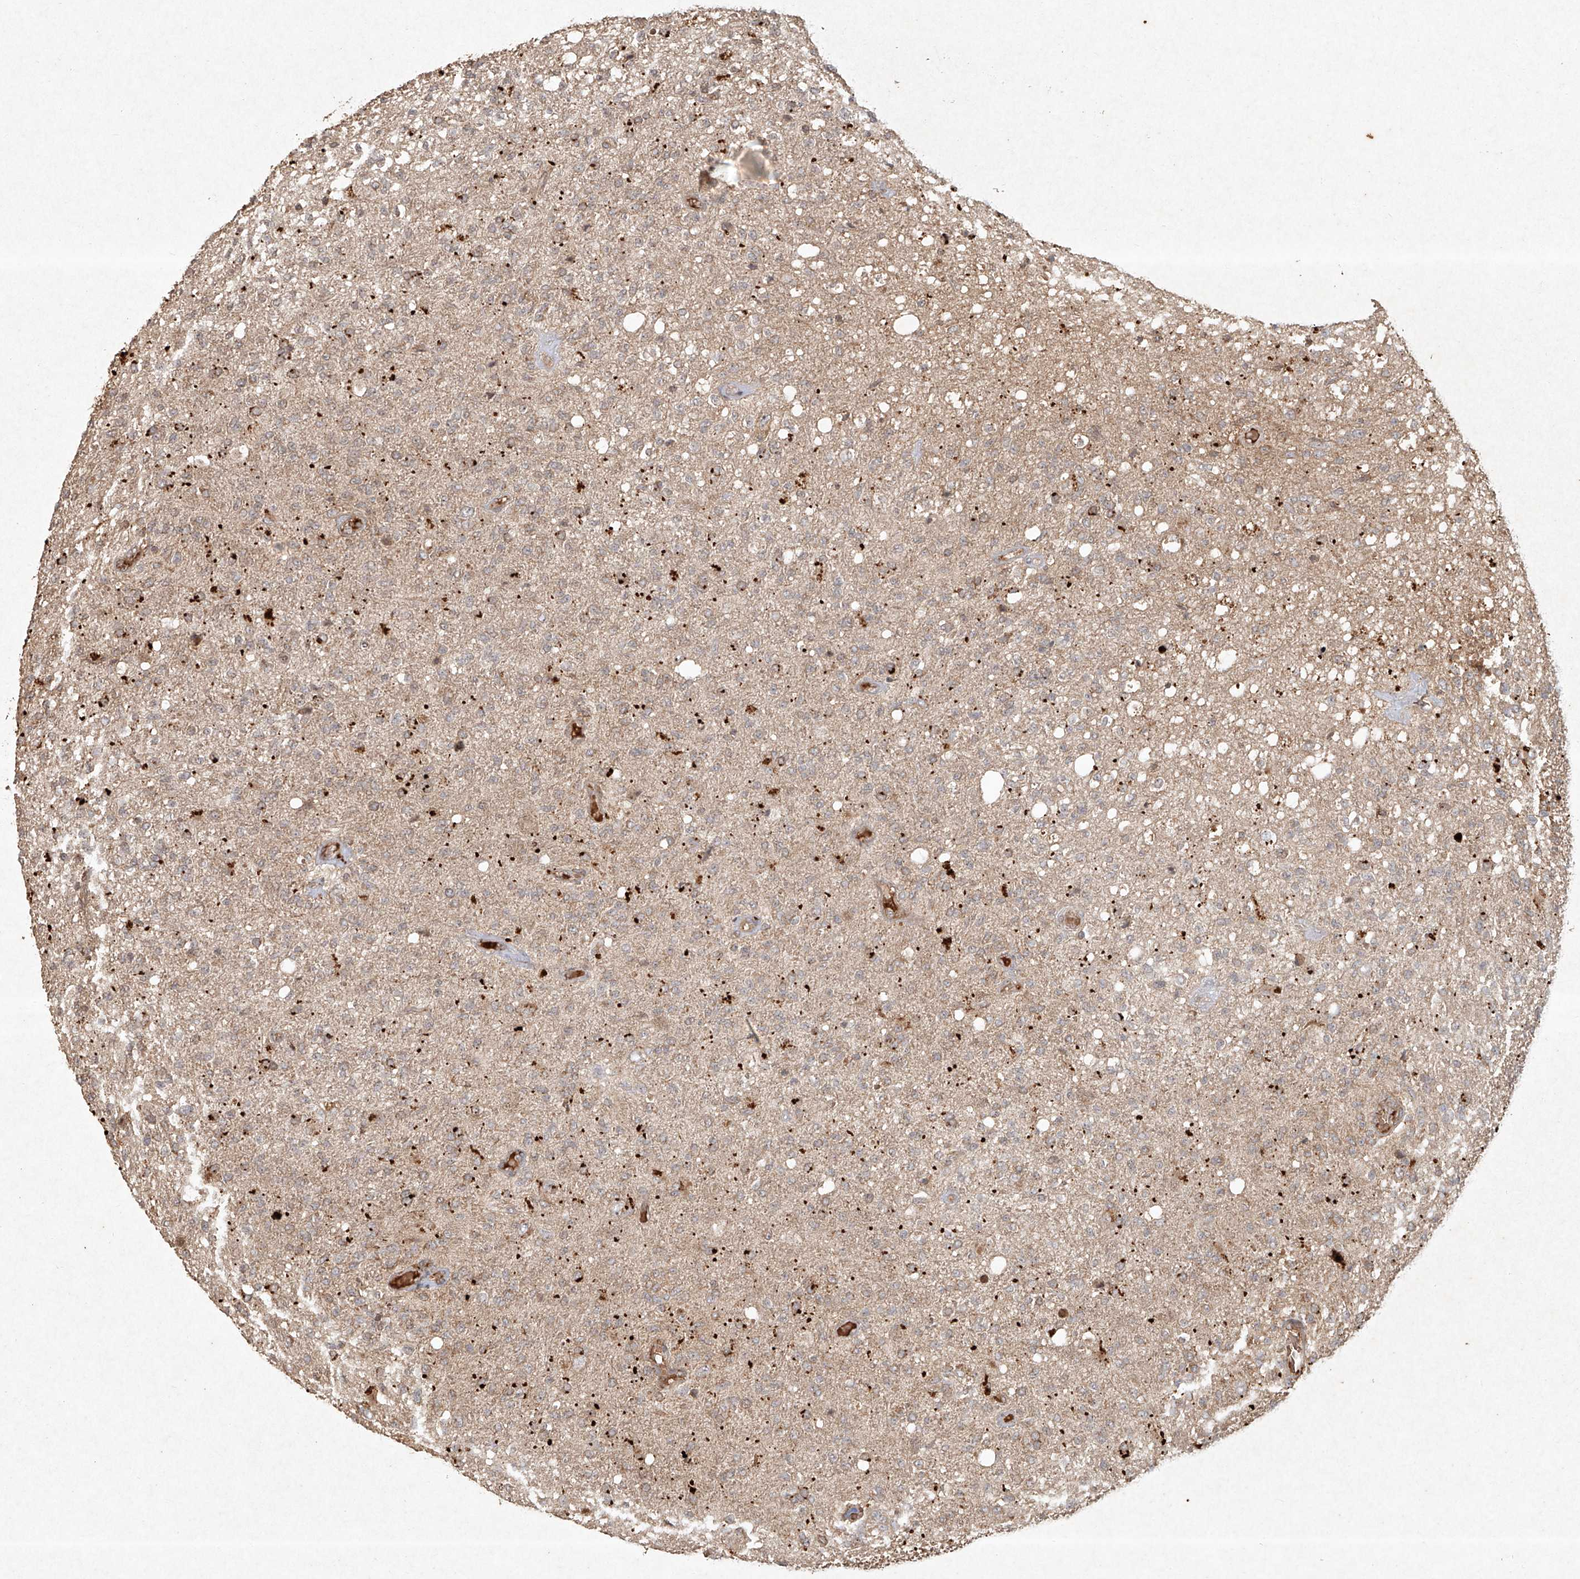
{"staining": {"intensity": "negative", "quantity": "none", "location": "none"}, "tissue": "glioma", "cell_type": "Tumor cells", "image_type": "cancer", "snomed": [{"axis": "morphology", "description": "Normal tissue, NOS"}, {"axis": "morphology", "description": "Glioma, malignant, High grade"}, {"axis": "topography", "description": "Cerebral cortex"}], "caption": "Human glioma stained for a protein using IHC reveals no positivity in tumor cells.", "gene": "CYYR1", "patient": {"sex": "male", "age": 77}}